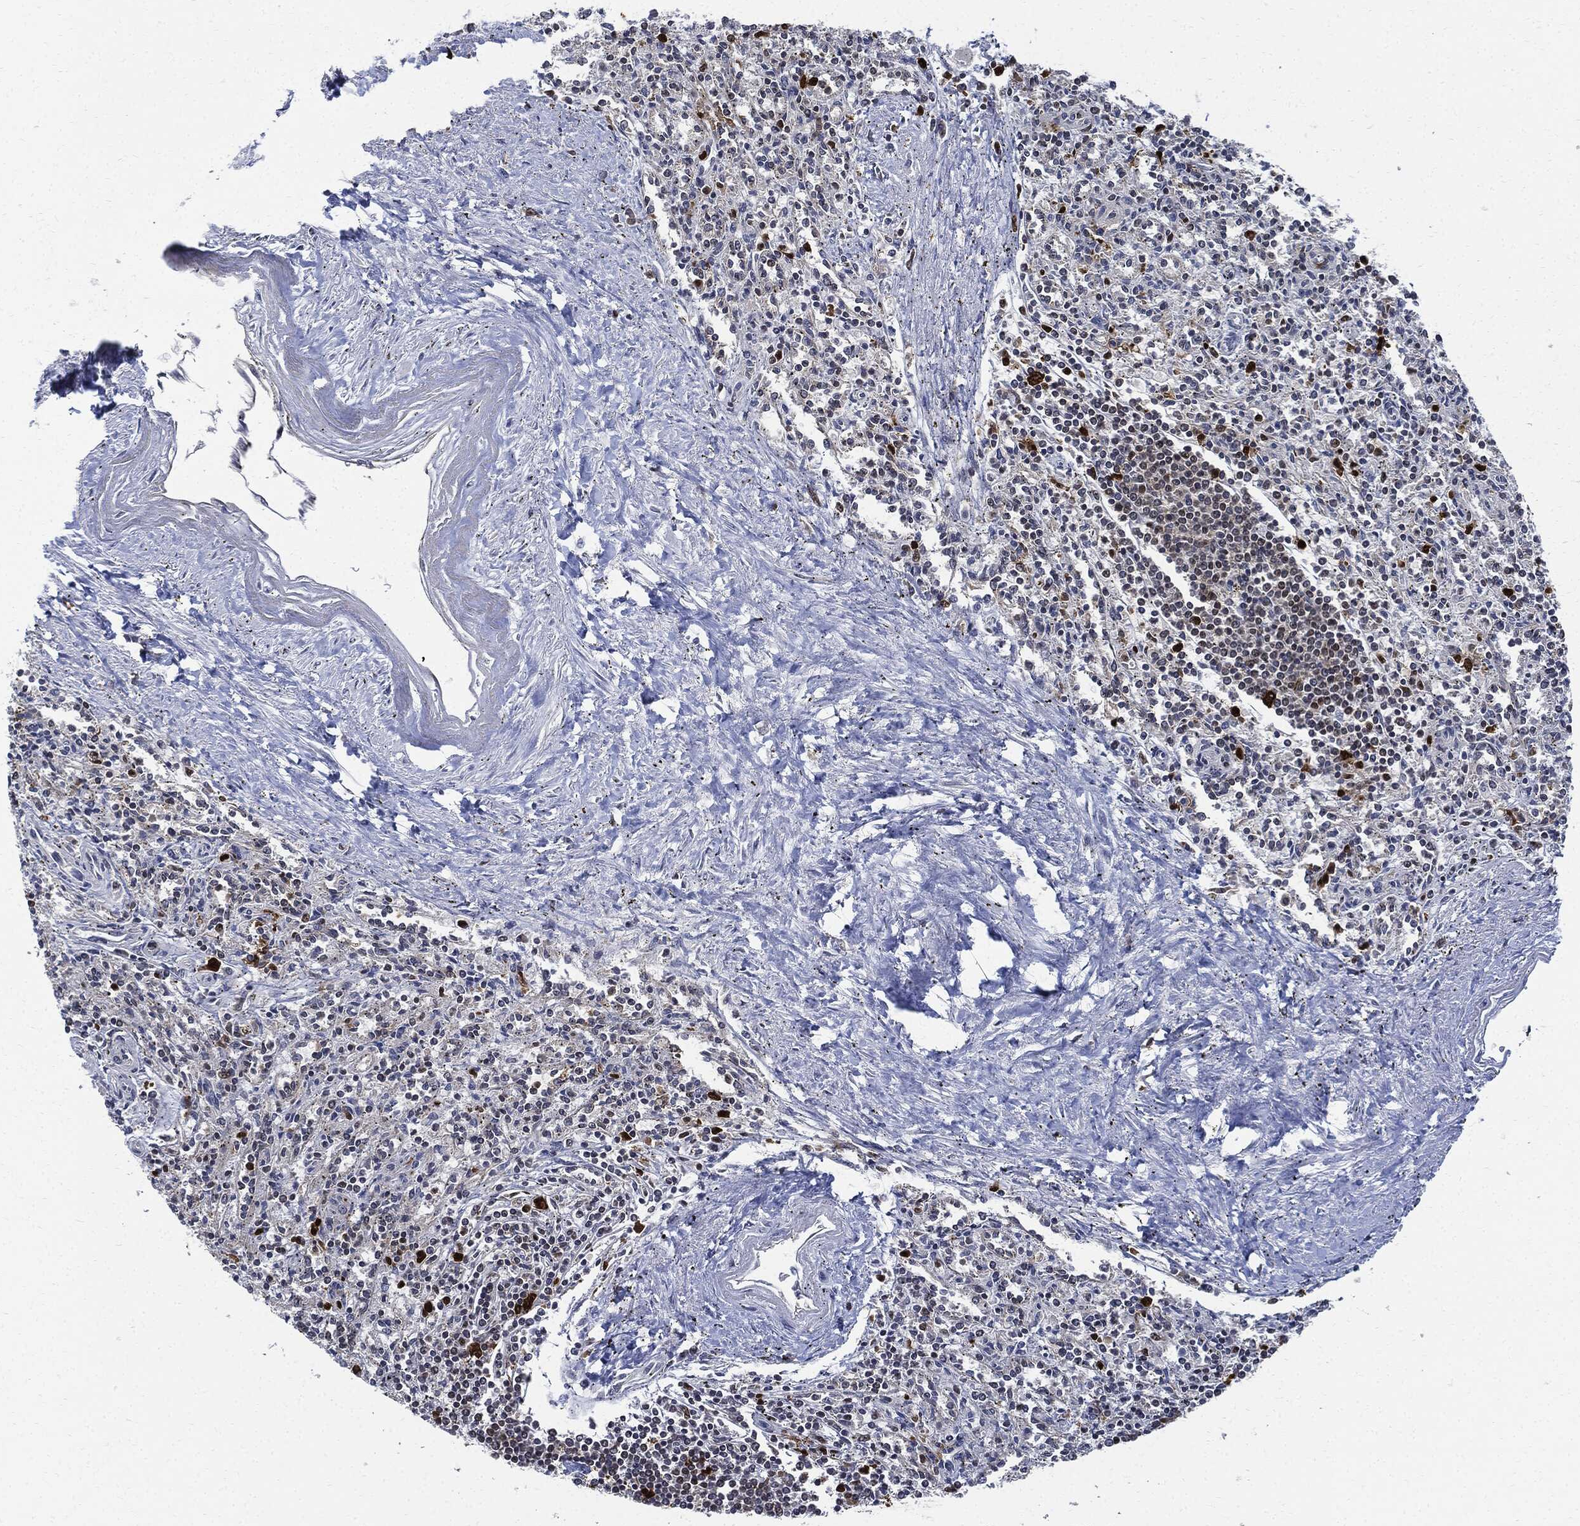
{"staining": {"intensity": "strong", "quantity": "<25%", "location": "nuclear"}, "tissue": "spleen", "cell_type": "Cells in red pulp", "image_type": "normal", "snomed": [{"axis": "morphology", "description": "Normal tissue, NOS"}, {"axis": "topography", "description": "Spleen"}], "caption": "Spleen was stained to show a protein in brown. There is medium levels of strong nuclear staining in about <25% of cells in red pulp. The staining is performed using DAB brown chromogen to label protein expression. The nuclei are counter-stained blue using hematoxylin.", "gene": "PCNA", "patient": {"sex": "male", "age": 69}}